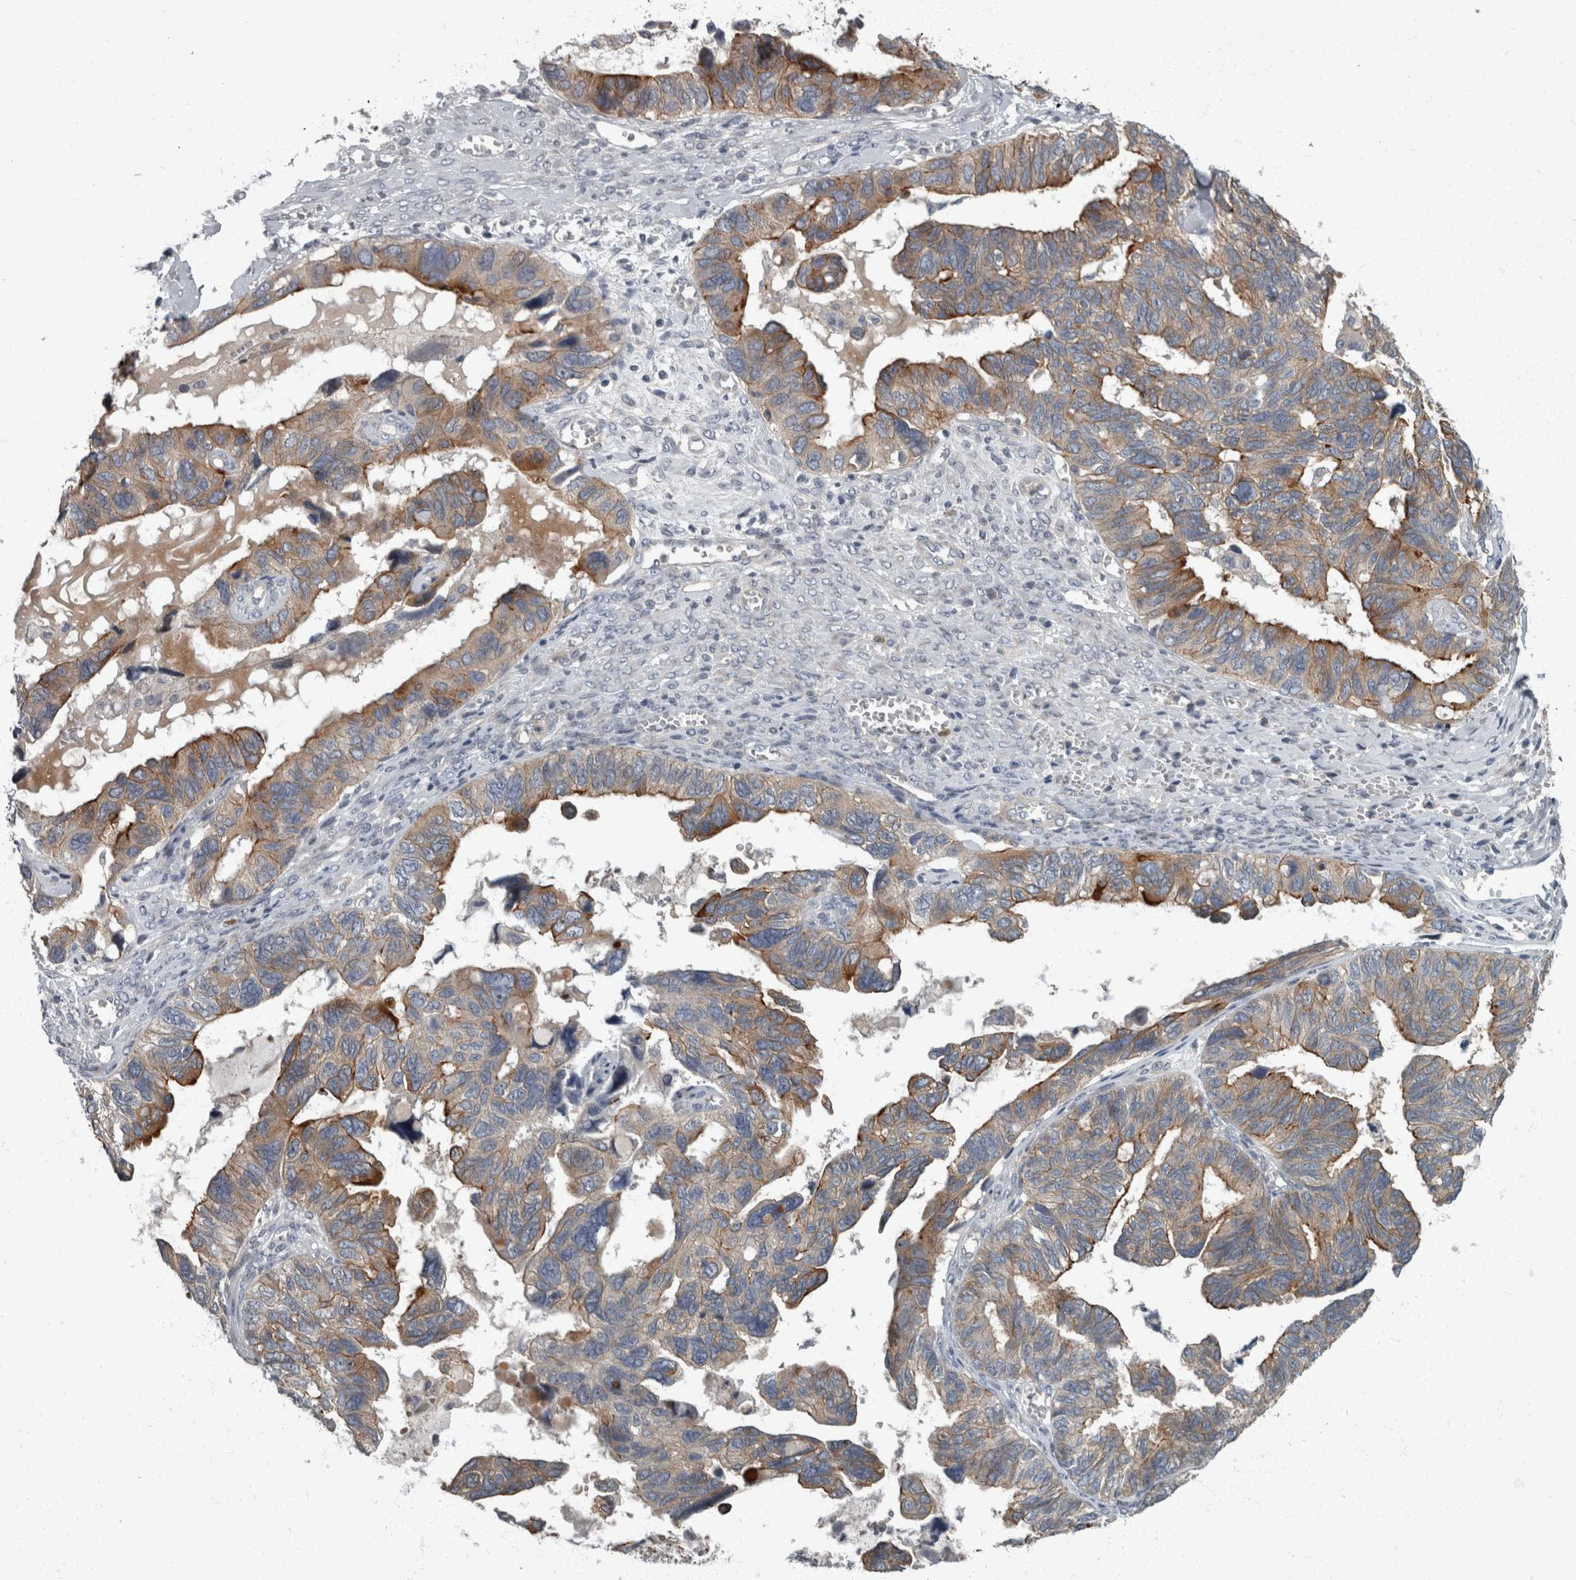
{"staining": {"intensity": "moderate", "quantity": "<25%", "location": "cytoplasmic/membranous"}, "tissue": "ovarian cancer", "cell_type": "Tumor cells", "image_type": "cancer", "snomed": [{"axis": "morphology", "description": "Cystadenocarcinoma, serous, NOS"}, {"axis": "topography", "description": "Ovary"}], "caption": "Serous cystadenocarcinoma (ovarian) stained with a protein marker demonstrates moderate staining in tumor cells.", "gene": "CDC42BPG", "patient": {"sex": "female", "age": 79}}